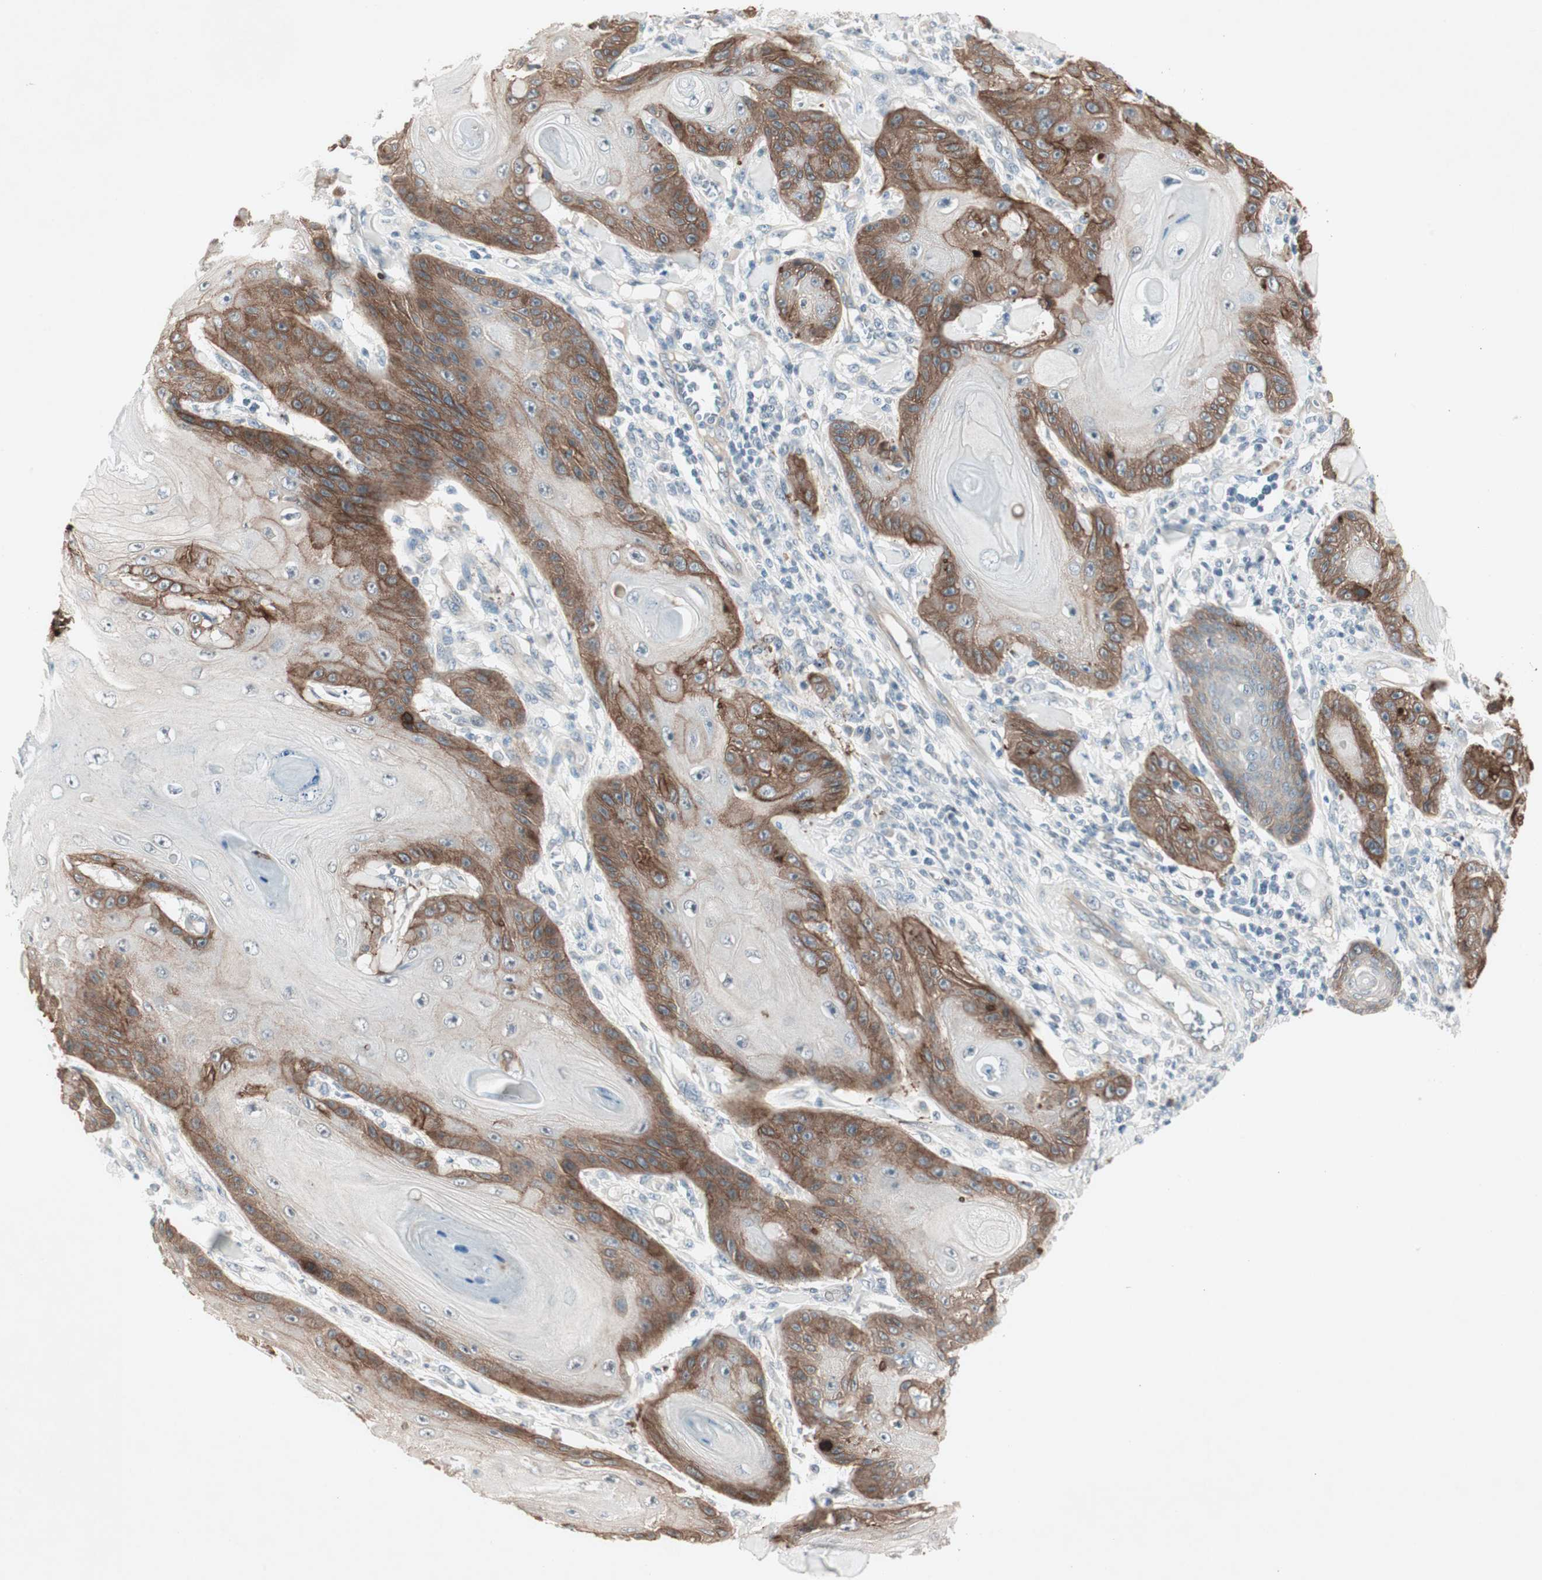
{"staining": {"intensity": "strong", "quantity": "25%-75%", "location": "cytoplasmic/membranous"}, "tissue": "skin cancer", "cell_type": "Tumor cells", "image_type": "cancer", "snomed": [{"axis": "morphology", "description": "Squamous cell carcinoma, NOS"}, {"axis": "topography", "description": "Skin"}], "caption": "Protein expression analysis of human skin squamous cell carcinoma reveals strong cytoplasmic/membranous expression in approximately 25%-75% of tumor cells.", "gene": "ITGB4", "patient": {"sex": "female", "age": 78}}